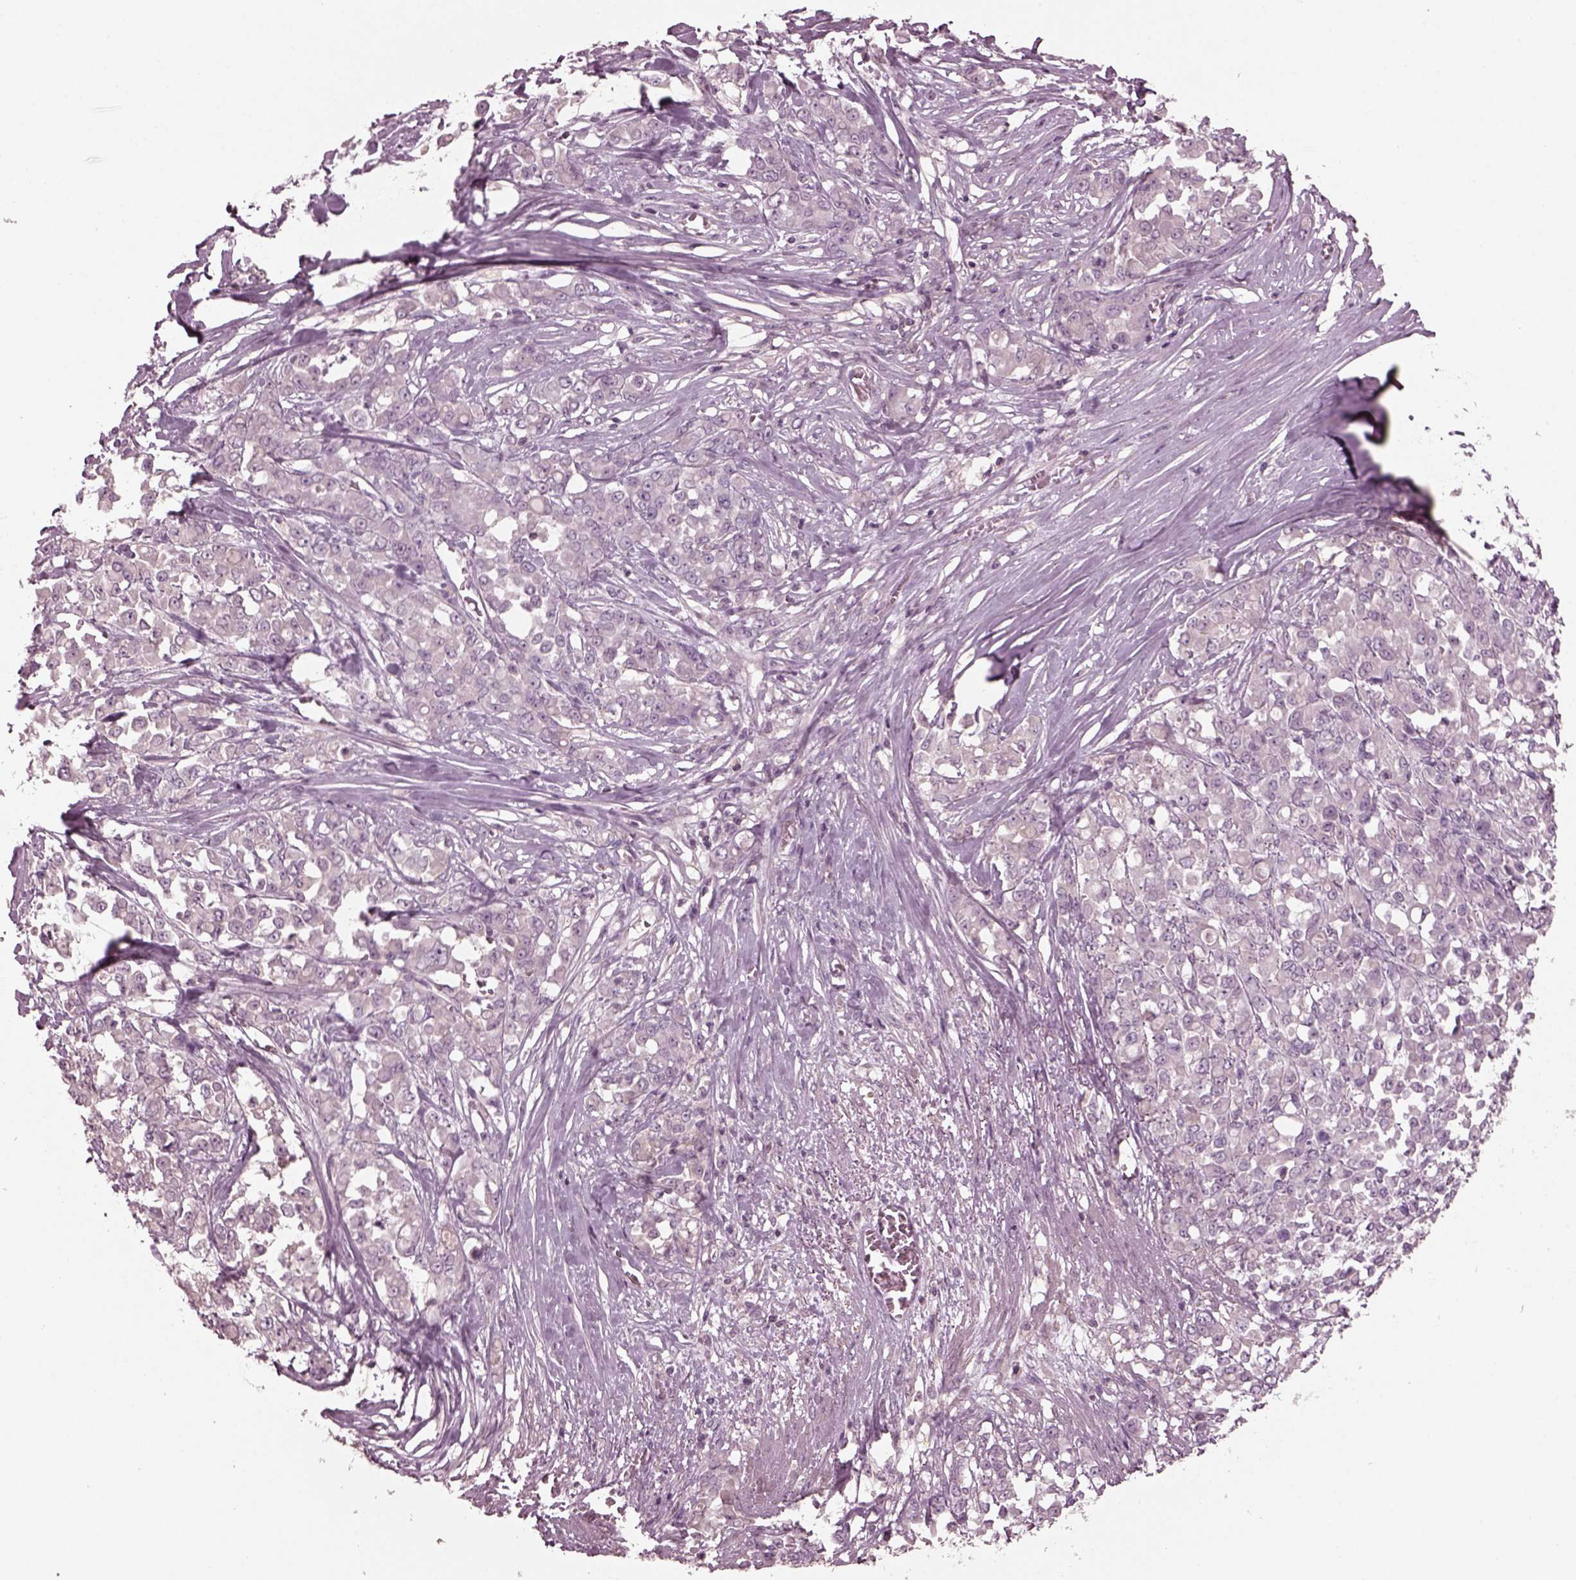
{"staining": {"intensity": "negative", "quantity": "none", "location": "none"}, "tissue": "stomach cancer", "cell_type": "Tumor cells", "image_type": "cancer", "snomed": [{"axis": "morphology", "description": "Adenocarcinoma, NOS"}, {"axis": "topography", "description": "Stomach"}], "caption": "Photomicrograph shows no protein expression in tumor cells of stomach adenocarcinoma tissue.", "gene": "PORCN", "patient": {"sex": "female", "age": 76}}